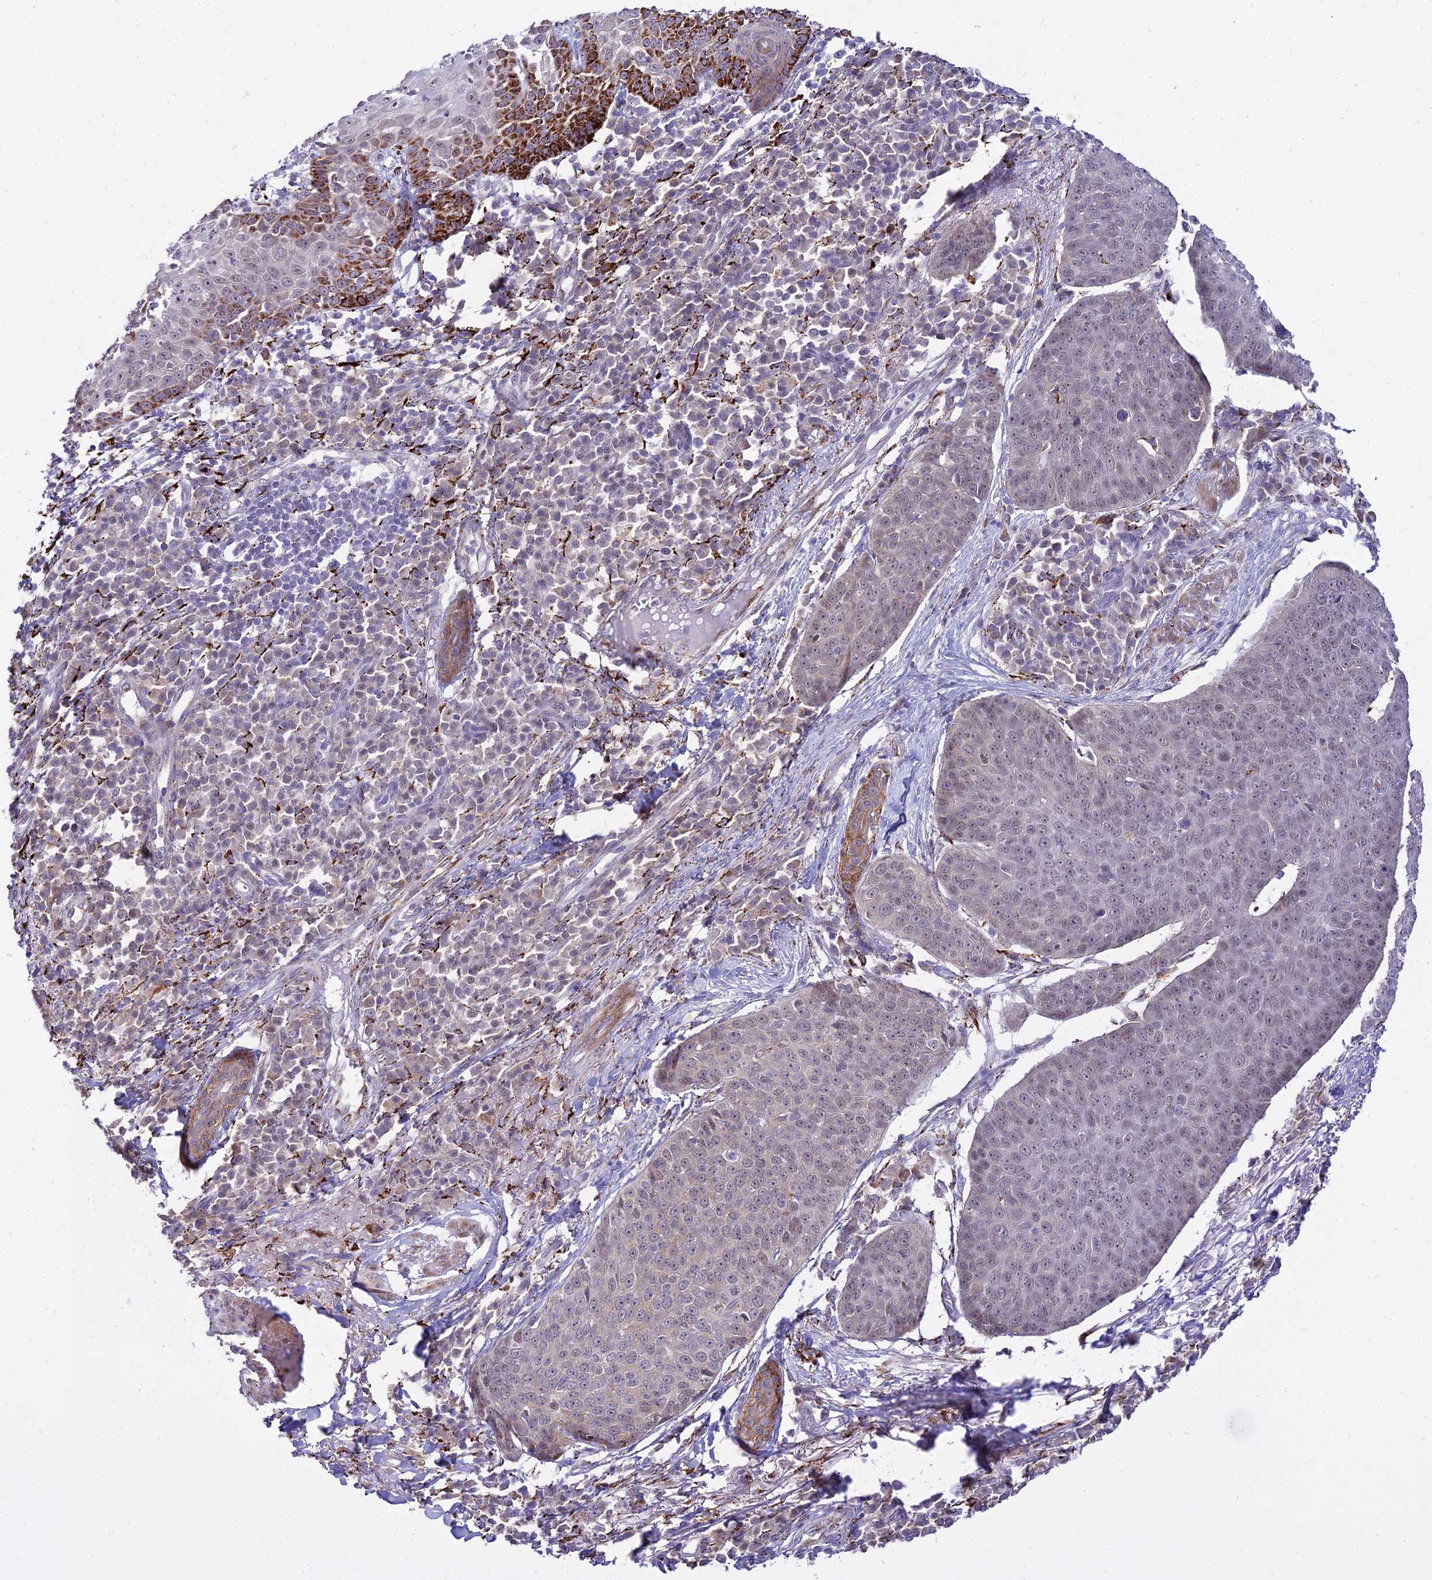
{"staining": {"intensity": "negative", "quantity": "none", "location": "none"}, "tissue": "skin cancer", "cell_type": "Tumor cells", "image_type": "cancer", "snomed": [{"axis": "morphology", "description": "Squamous cell carcinoma, NOS"}, {"axis": "topography", "description": "Skin"}], "caption": "Immunohistochemical staining of human skin cancer shows no significant staining in tumor cells. (Stains: DAB (3,3'-diaminobenzidine) immunohistochemistry with hematoxylin counter stain, Microscopy: brightfield microscopy at high magnification).", "gene": "C6orf163", "patient": {"sex": "male", "age": 71}}